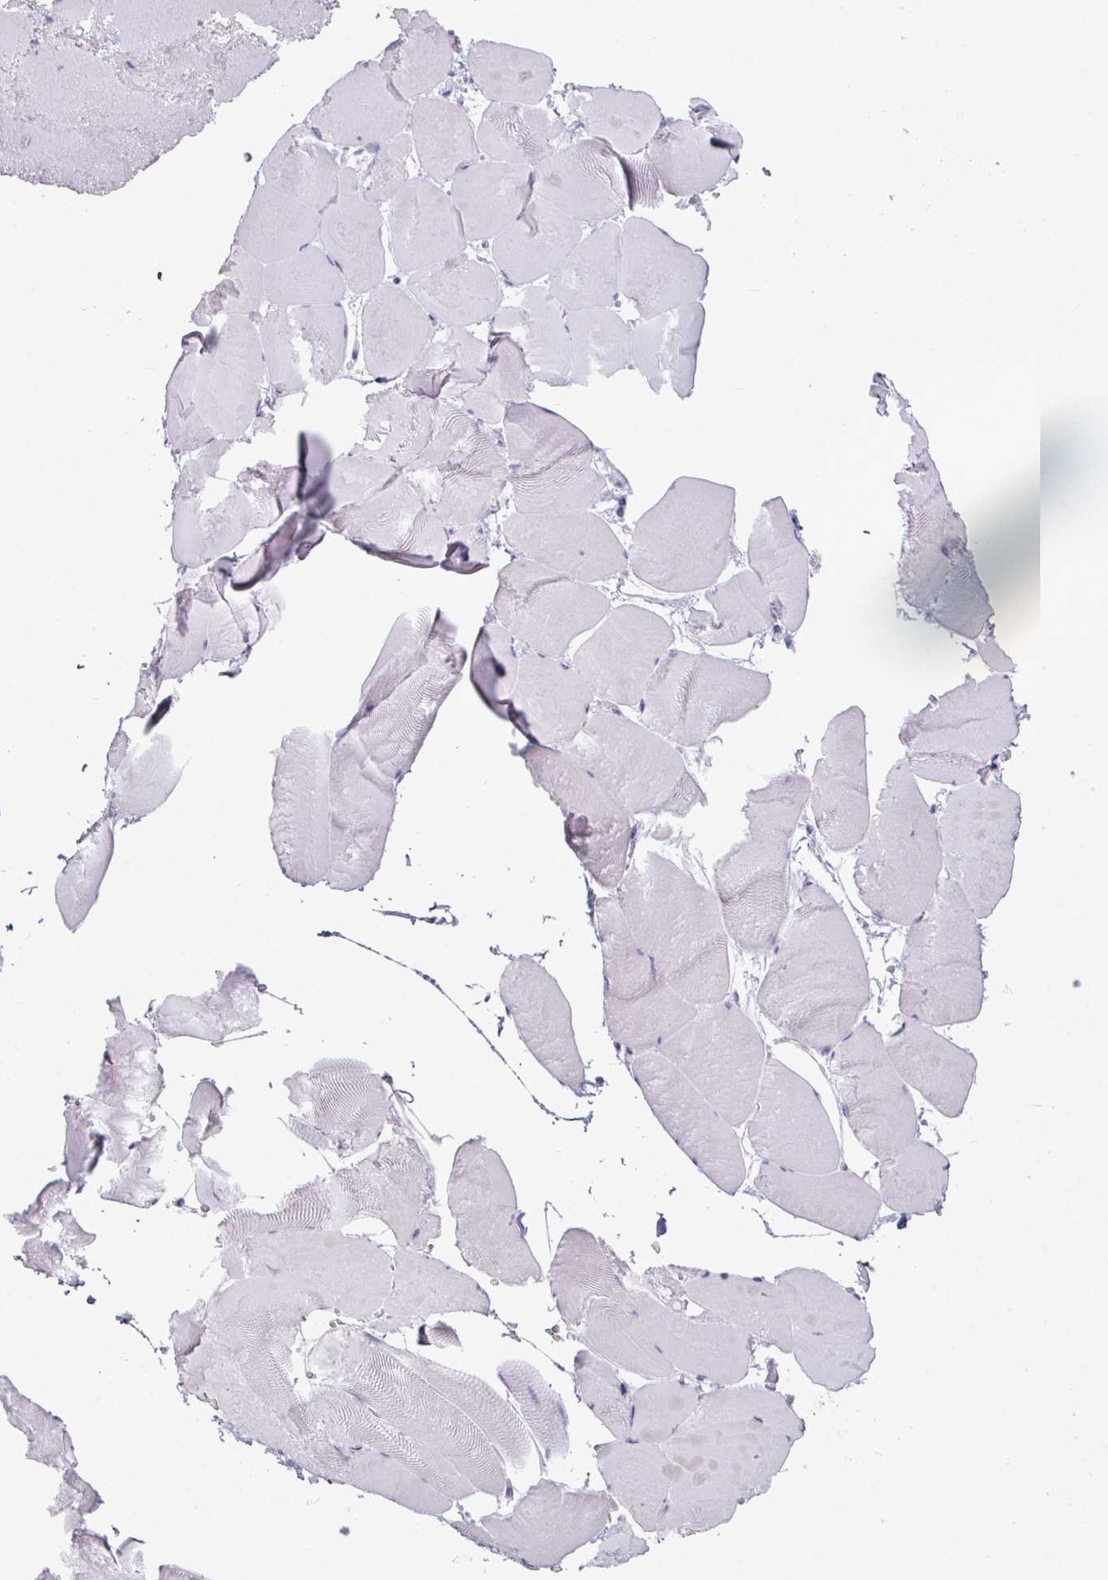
{"staining": {"intensity": "negative", "quantity": "none", "location": "none"}, "tissue": "skeletal muscle", "cell_type": "Myocytes", "image_type": "normal", "snomed": [{"axis": "morphology", "description": "Normal tissue, NOS"}, {"axis": "topography", "description": "Skeletal muscle"}], "caption": "IHC histopathology image of normal skeletal muscle: skeletal muscle stained with DAB (3,3'-diaminobenzidine) shows no significant protein expression in myocytes. (Immunohistochemistry (ihc), brightfield microscopy, high magnification).", "gene": "TTLL12", "patient": {"sex": "female", "age": 64}}